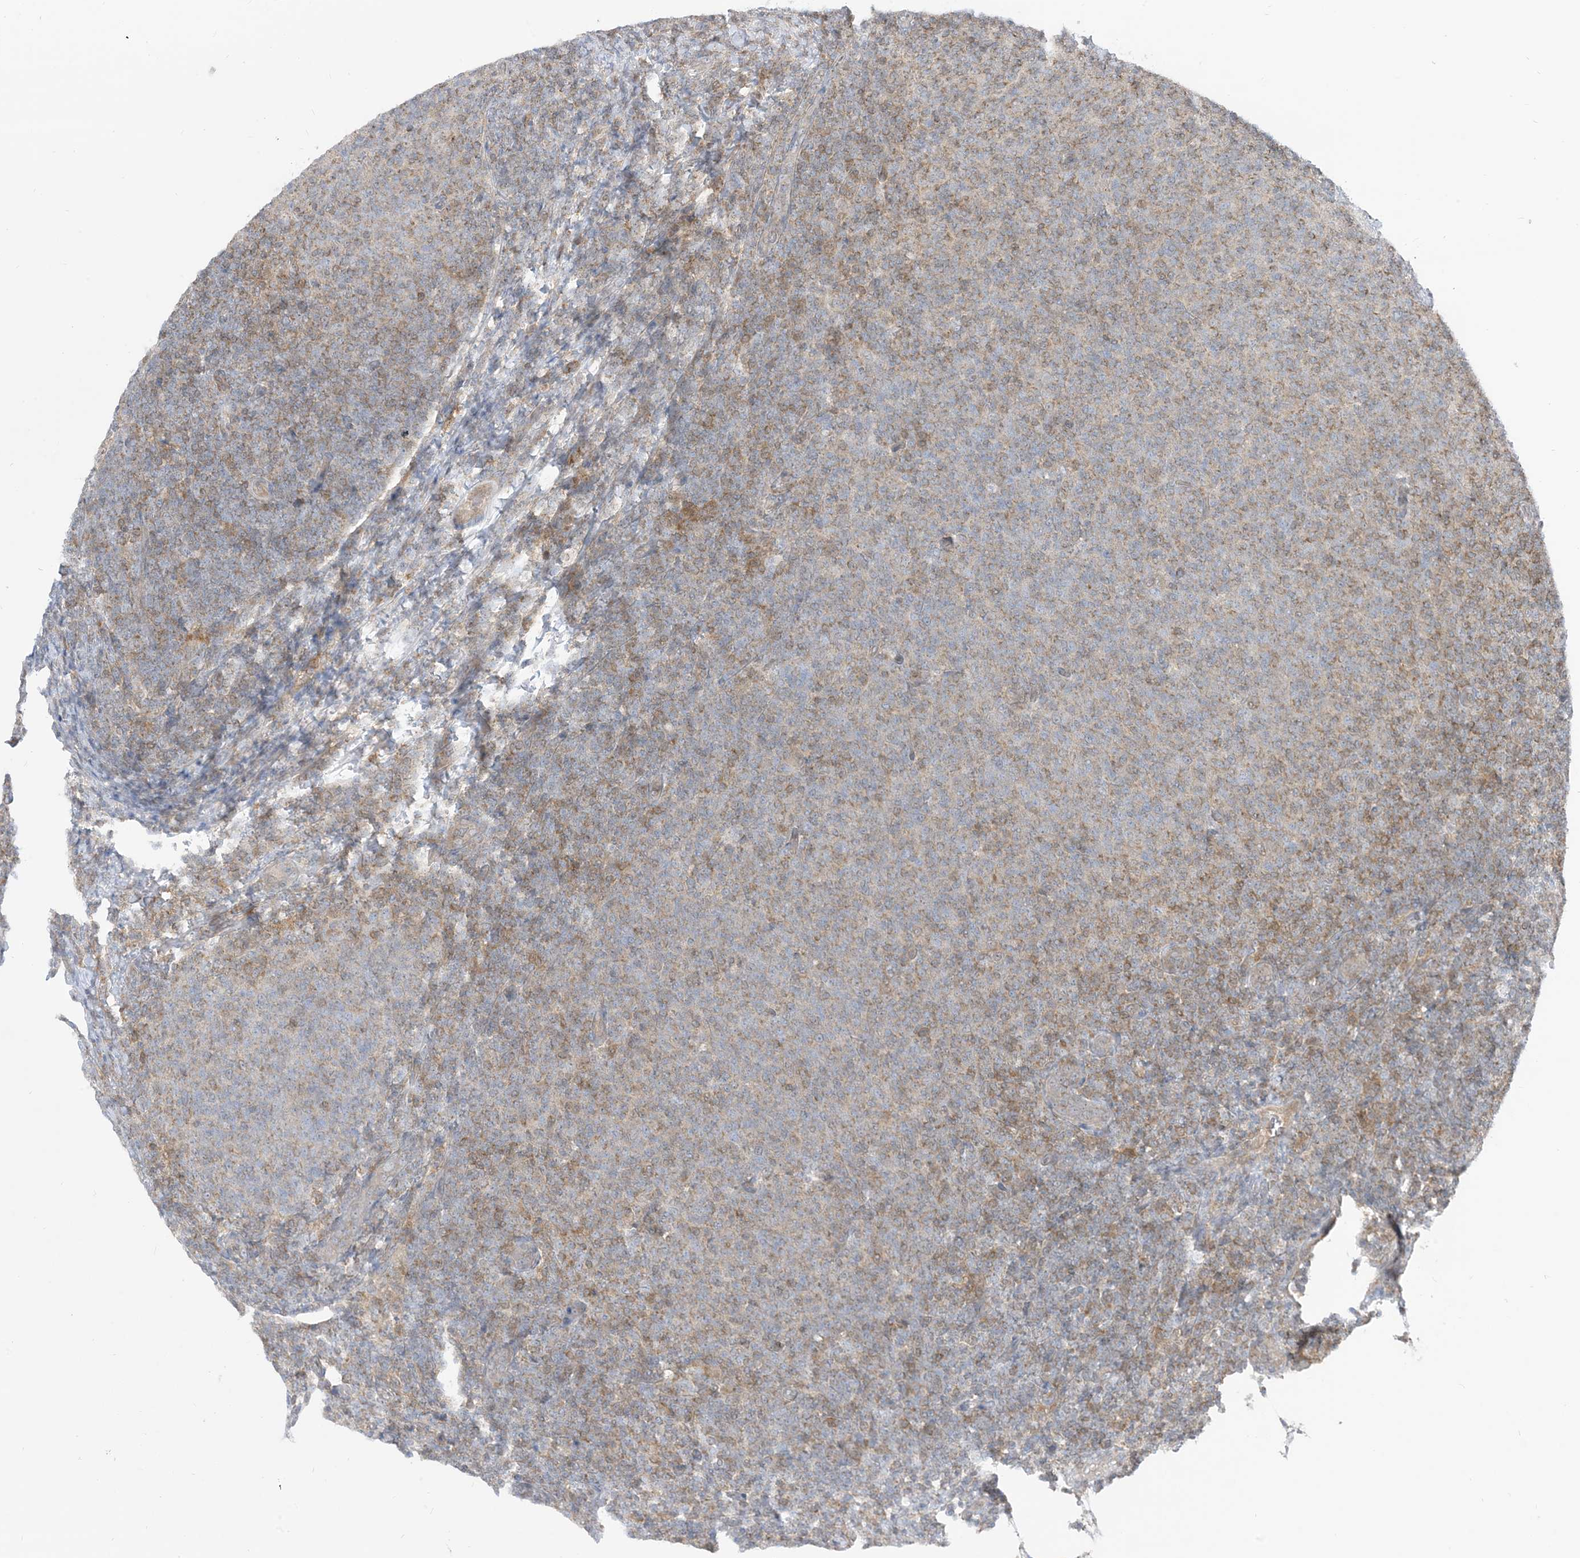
{"staining": {"intensity": "moderate", "quantity": "<25%", "location": "cytoplasmic/membranous"}, "tissue": "lymphoma", "cell_type": "Tumor cells", "image_type": "cancer", "snomed": [{"axis": "morphology", "description": "Malignant lymphoma, non-Hodgkin's type, Low grade"}, {"axis": "topography", "description": "Lymph node"}], "caption": "Protein analysis of low-grade malignant lymphoma, non-Hodgkin's type tissue demonstrates moderate cytoplasmic/membranous expression in approximately <25% of tumor cells. (DAB (3,3'-diaminobenzidine) IHC with brightfield microscopy, high magnification).", "gene": "CASP4", "patient": {"sex": "male", "age": 66}}